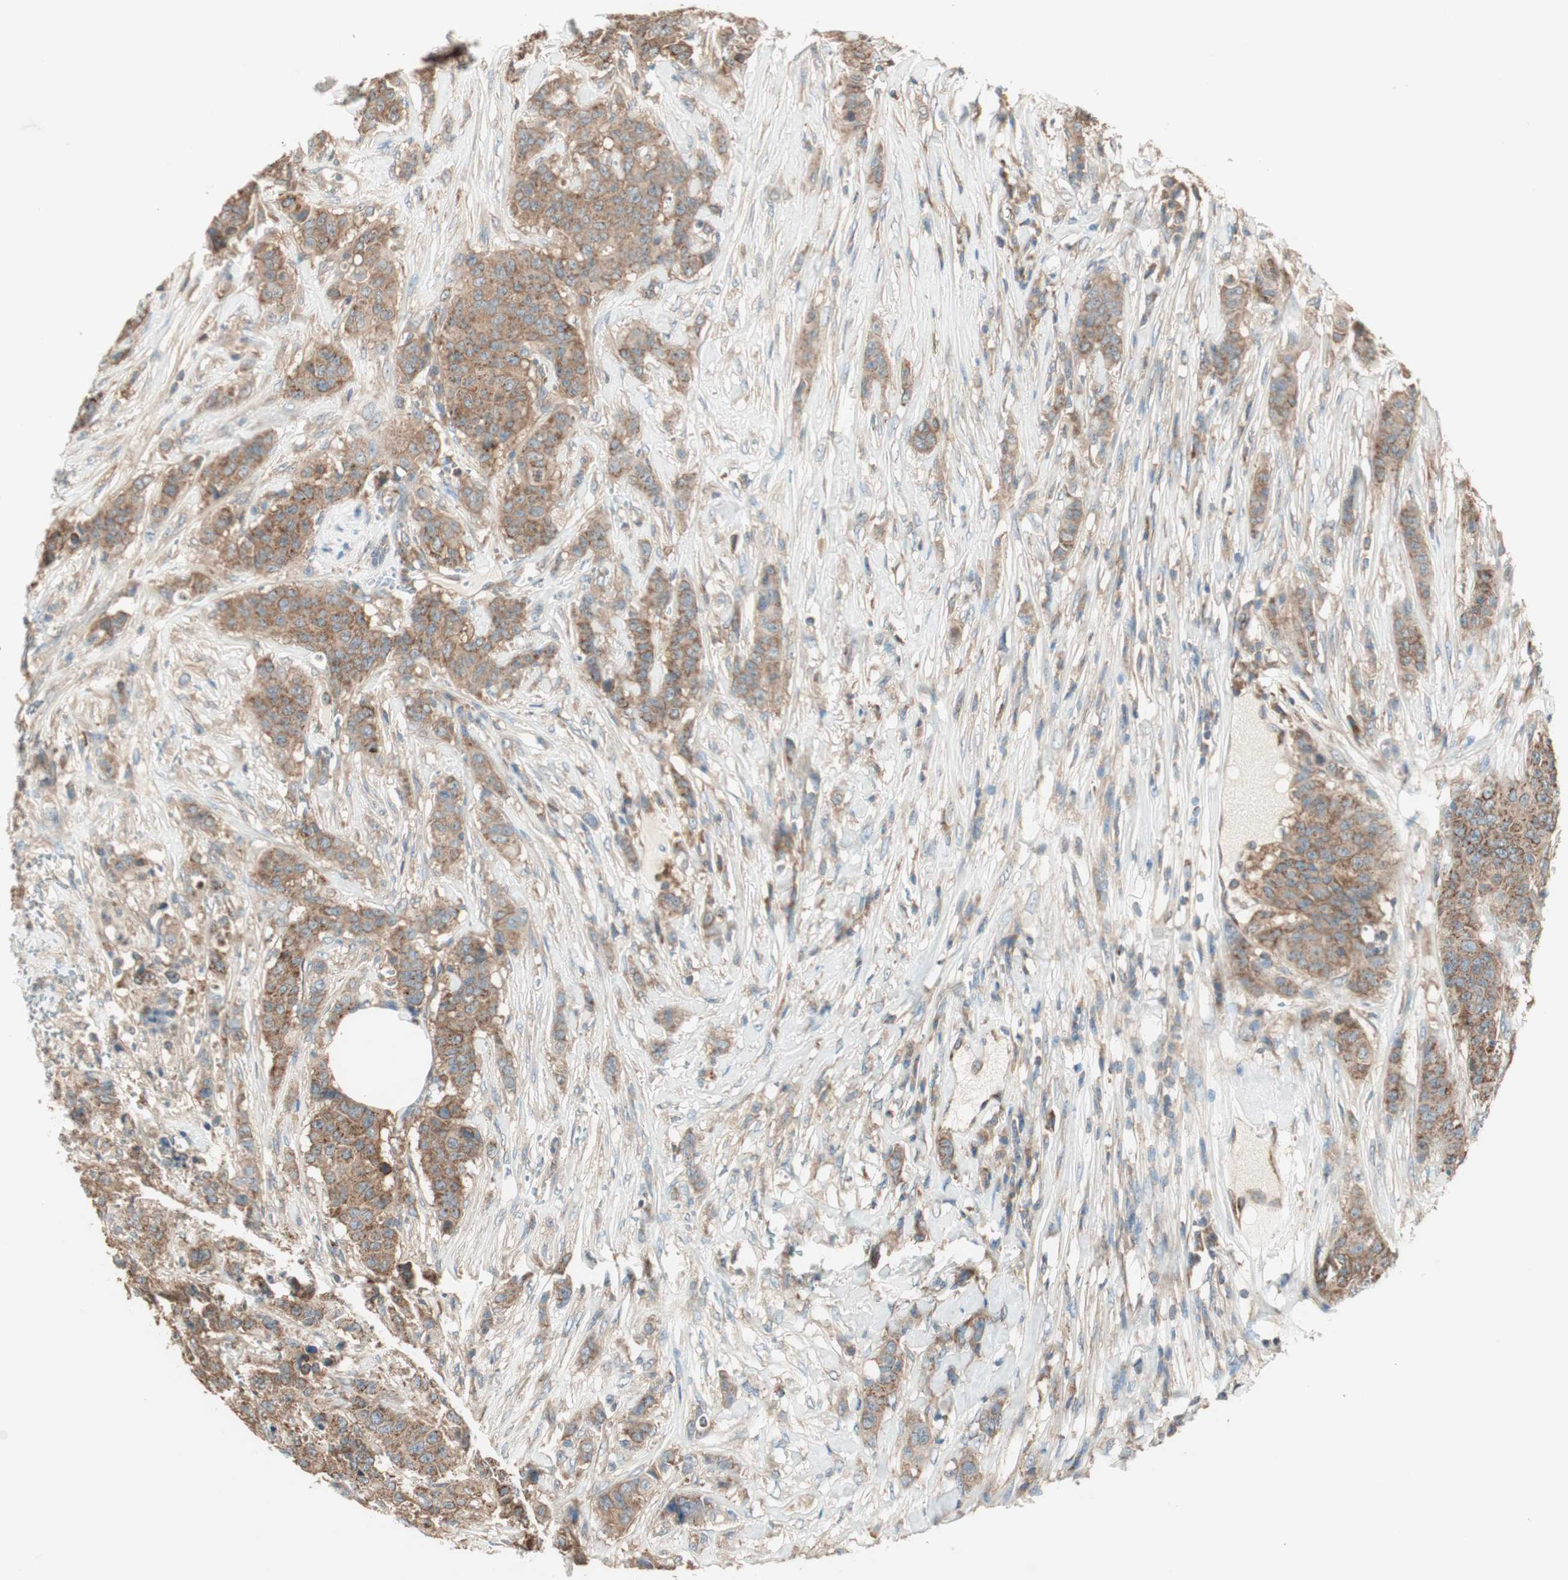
{"staining": {"intensity": "moderate", "quantity": ">75%", "location": "cytoplasmic/membranous"}, "tissue": "breast cancer", "cell_type": "Tumor cells", "image_type": "cancer", "snomed": [{"axis": "morphology", "description": "Duct carcinoma"}, {"axis": "topography", "description": "Breast"}], "caption": "Immunohistochemistry (IHC) histopathology image of neoplastic tissue: infiltrating ductal carcinoma (breast) stained using immunohistochemistry reveals medium levels of moderate protein expression localized specifically in the cytoplasmic/membranous of tumor cells, appearing as a cytoplasmic/membranous brown color.", "gene": "CC2D1A", "patient": {"sex": "female", "age": 40}}